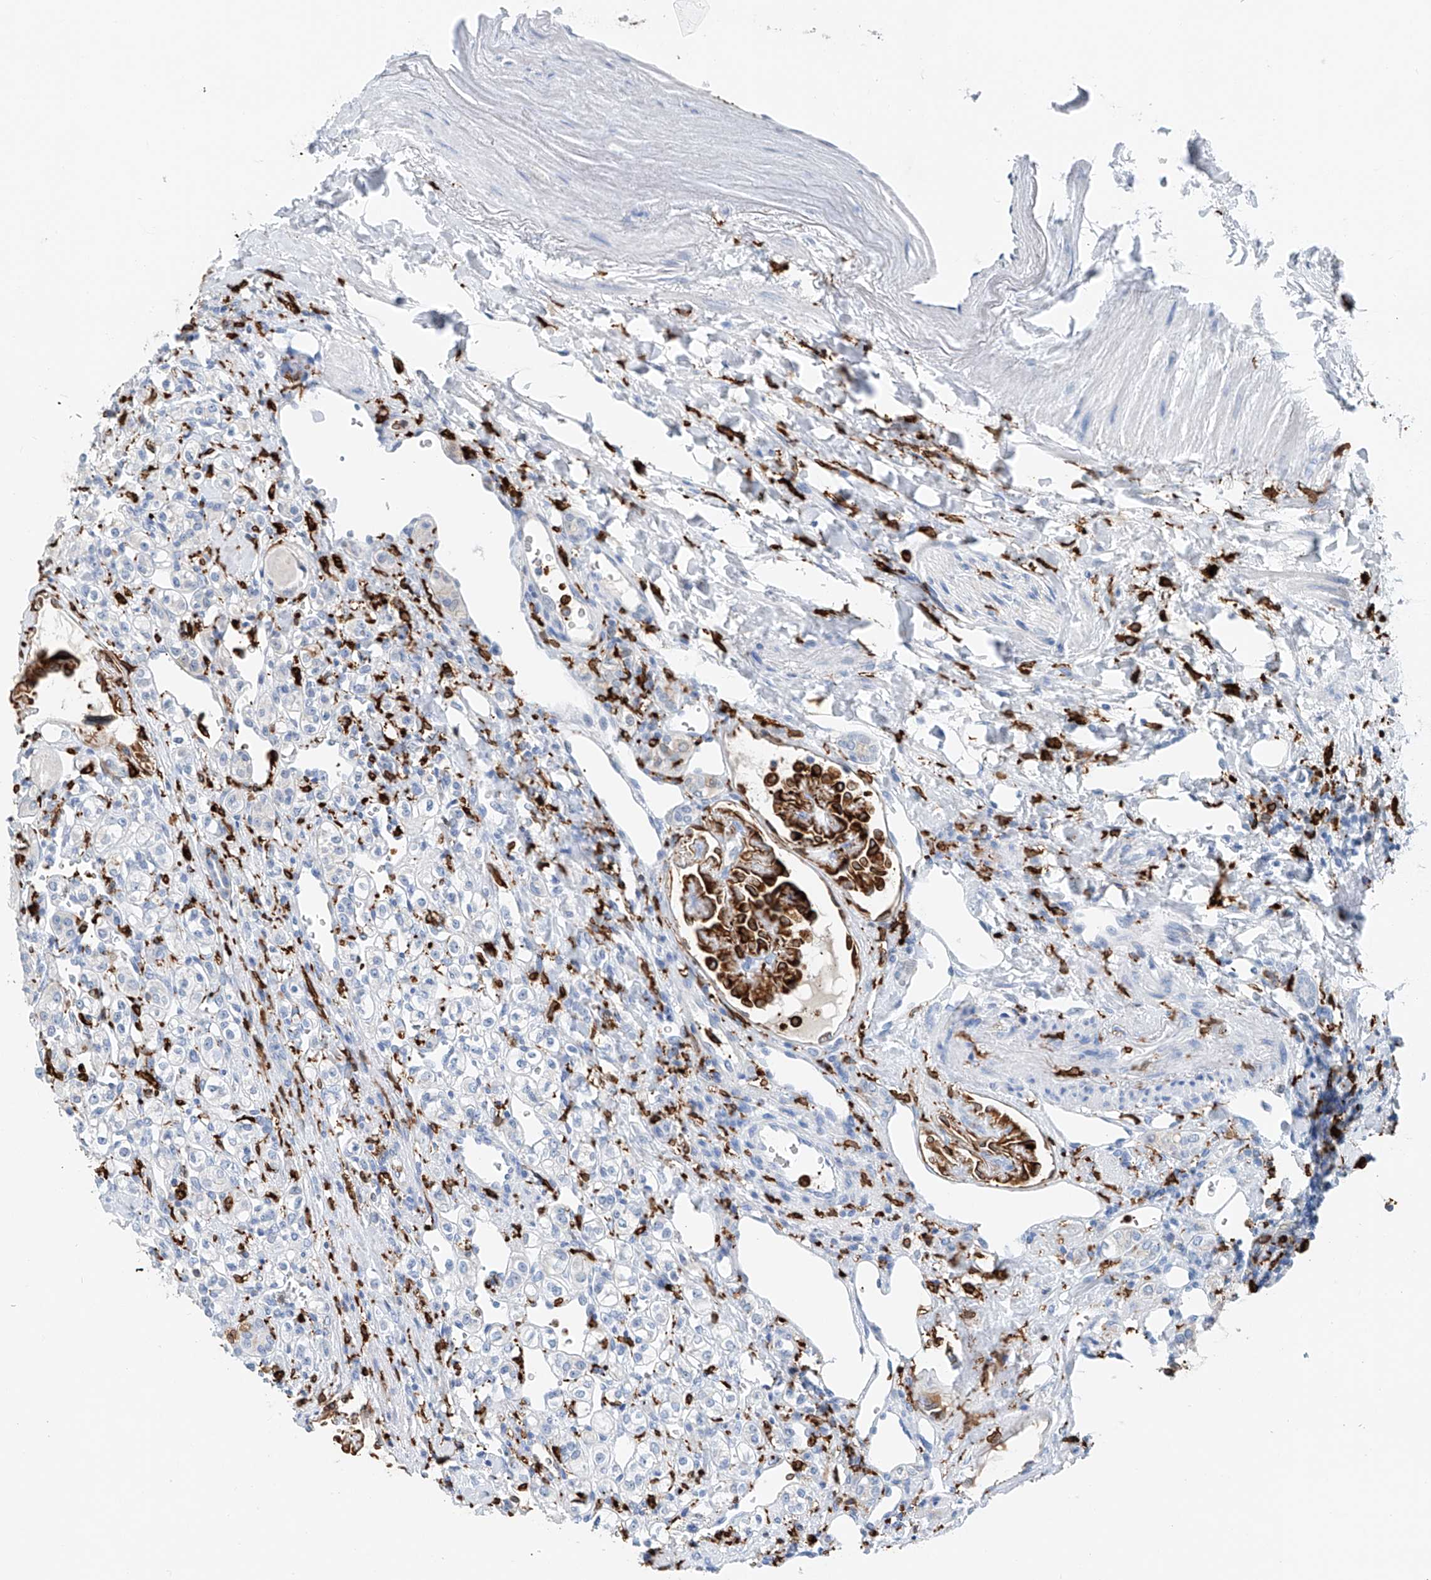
{"staining": {"intensity": "negative", "quantity": "none", "location": "none"}, "tissue": "renal cancer", "cell_type": "Tumor cells", "image_type": "cancer", "snomed": [{"axis": "morphology", "description": "Adenocarcinoma, NOS"}, {"axis": "topography", "description": "Kidney"}], "caption": "This is an immunohistochemistry micrograph of human adenocarcinoma (renal). There is no positivity in tumor cells.", "gene": "TBXAS1", "patient": {"sex": "male", "age": 77}}